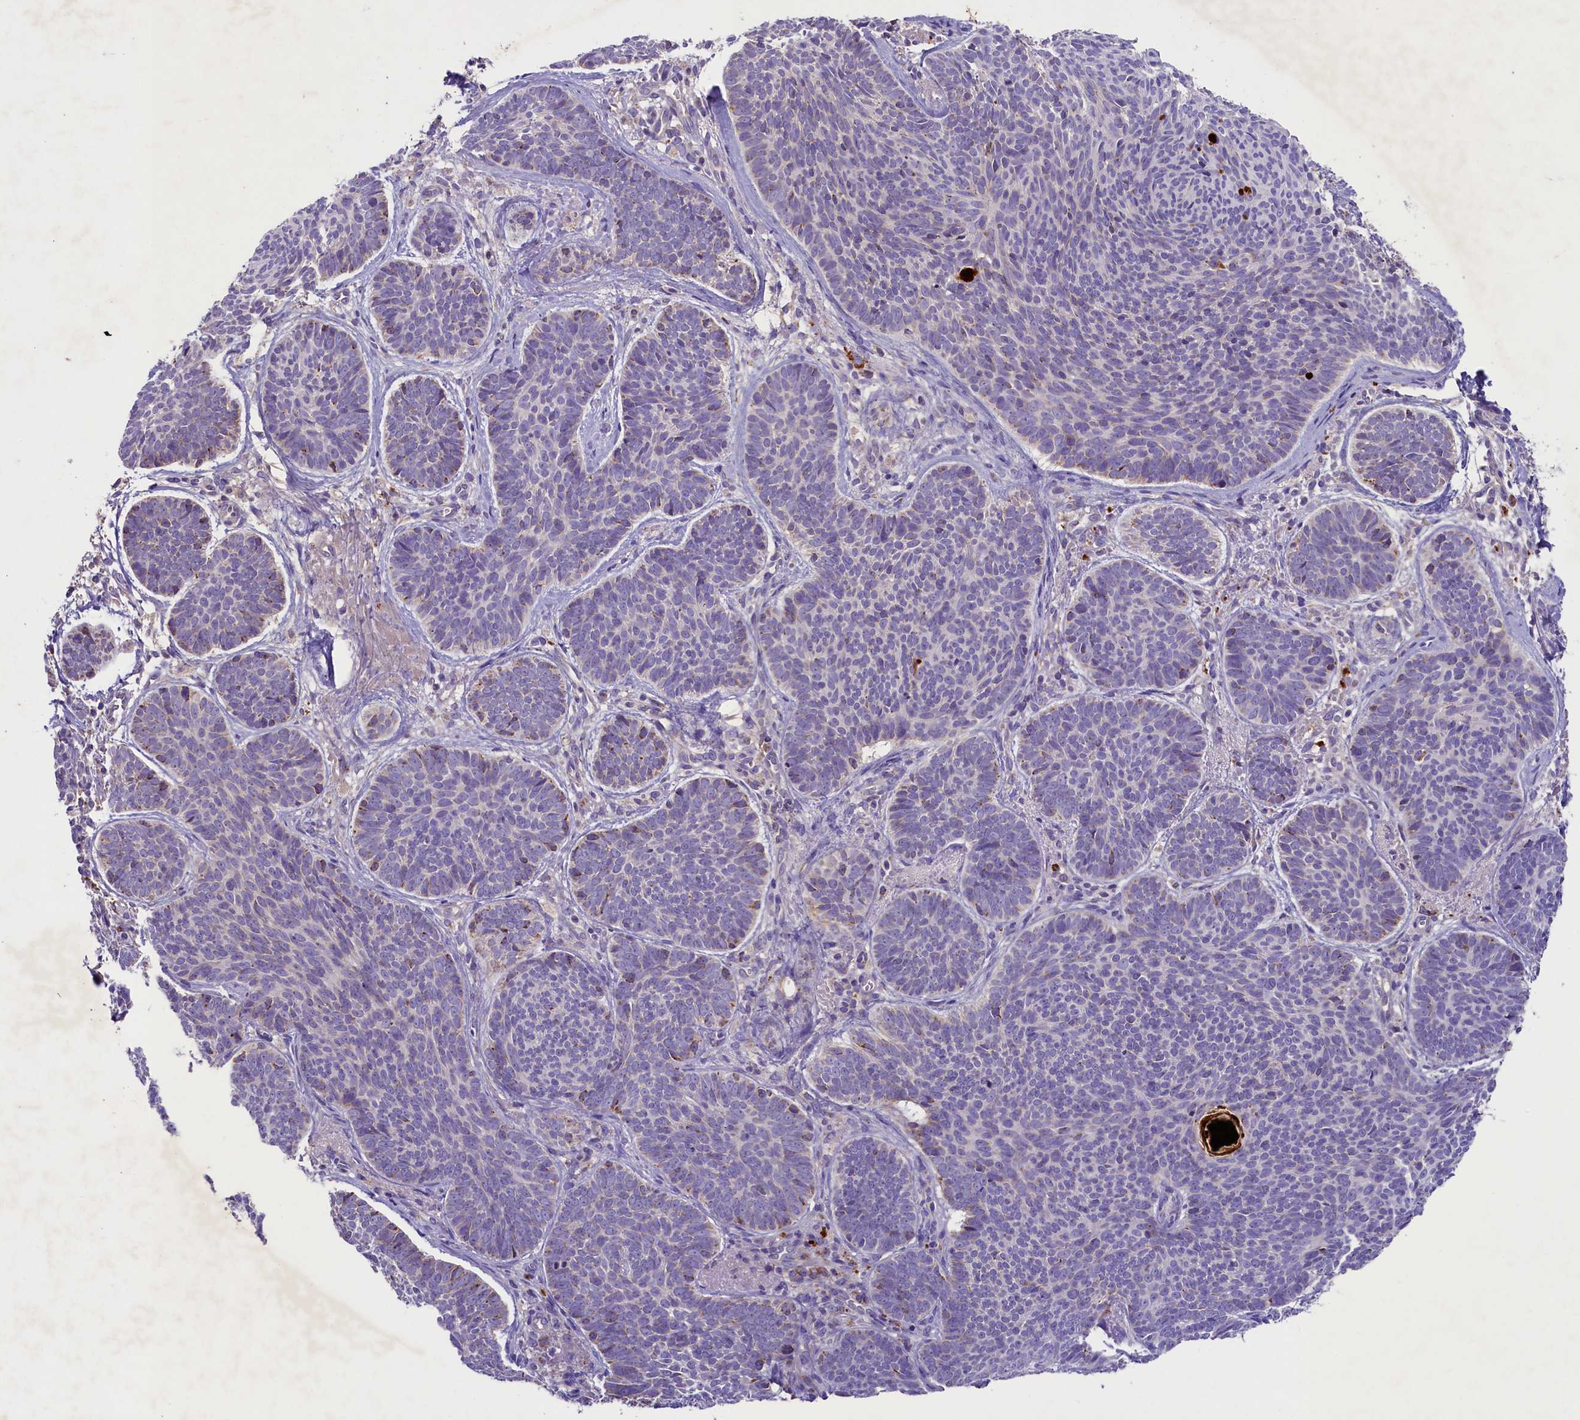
{"staining": {"intensity": "negative", "quantity": "none", "location": "none"}, "tissue": "skin cancer", "cell_type": "Tumor cells", "image_type": "cancer", "snomed": [{"axis": "morphology", "description": "Basal cell carcinoma"}, {"axis": "topography", "description": "Skin"}], "caption": "DAB immunohistochemical staining of skin cancer (basal cell carcinoma) shows no significant positivity in tumor cells.", "gene": "PMPCB", "patient": {"sex": "female", "age": 74}}